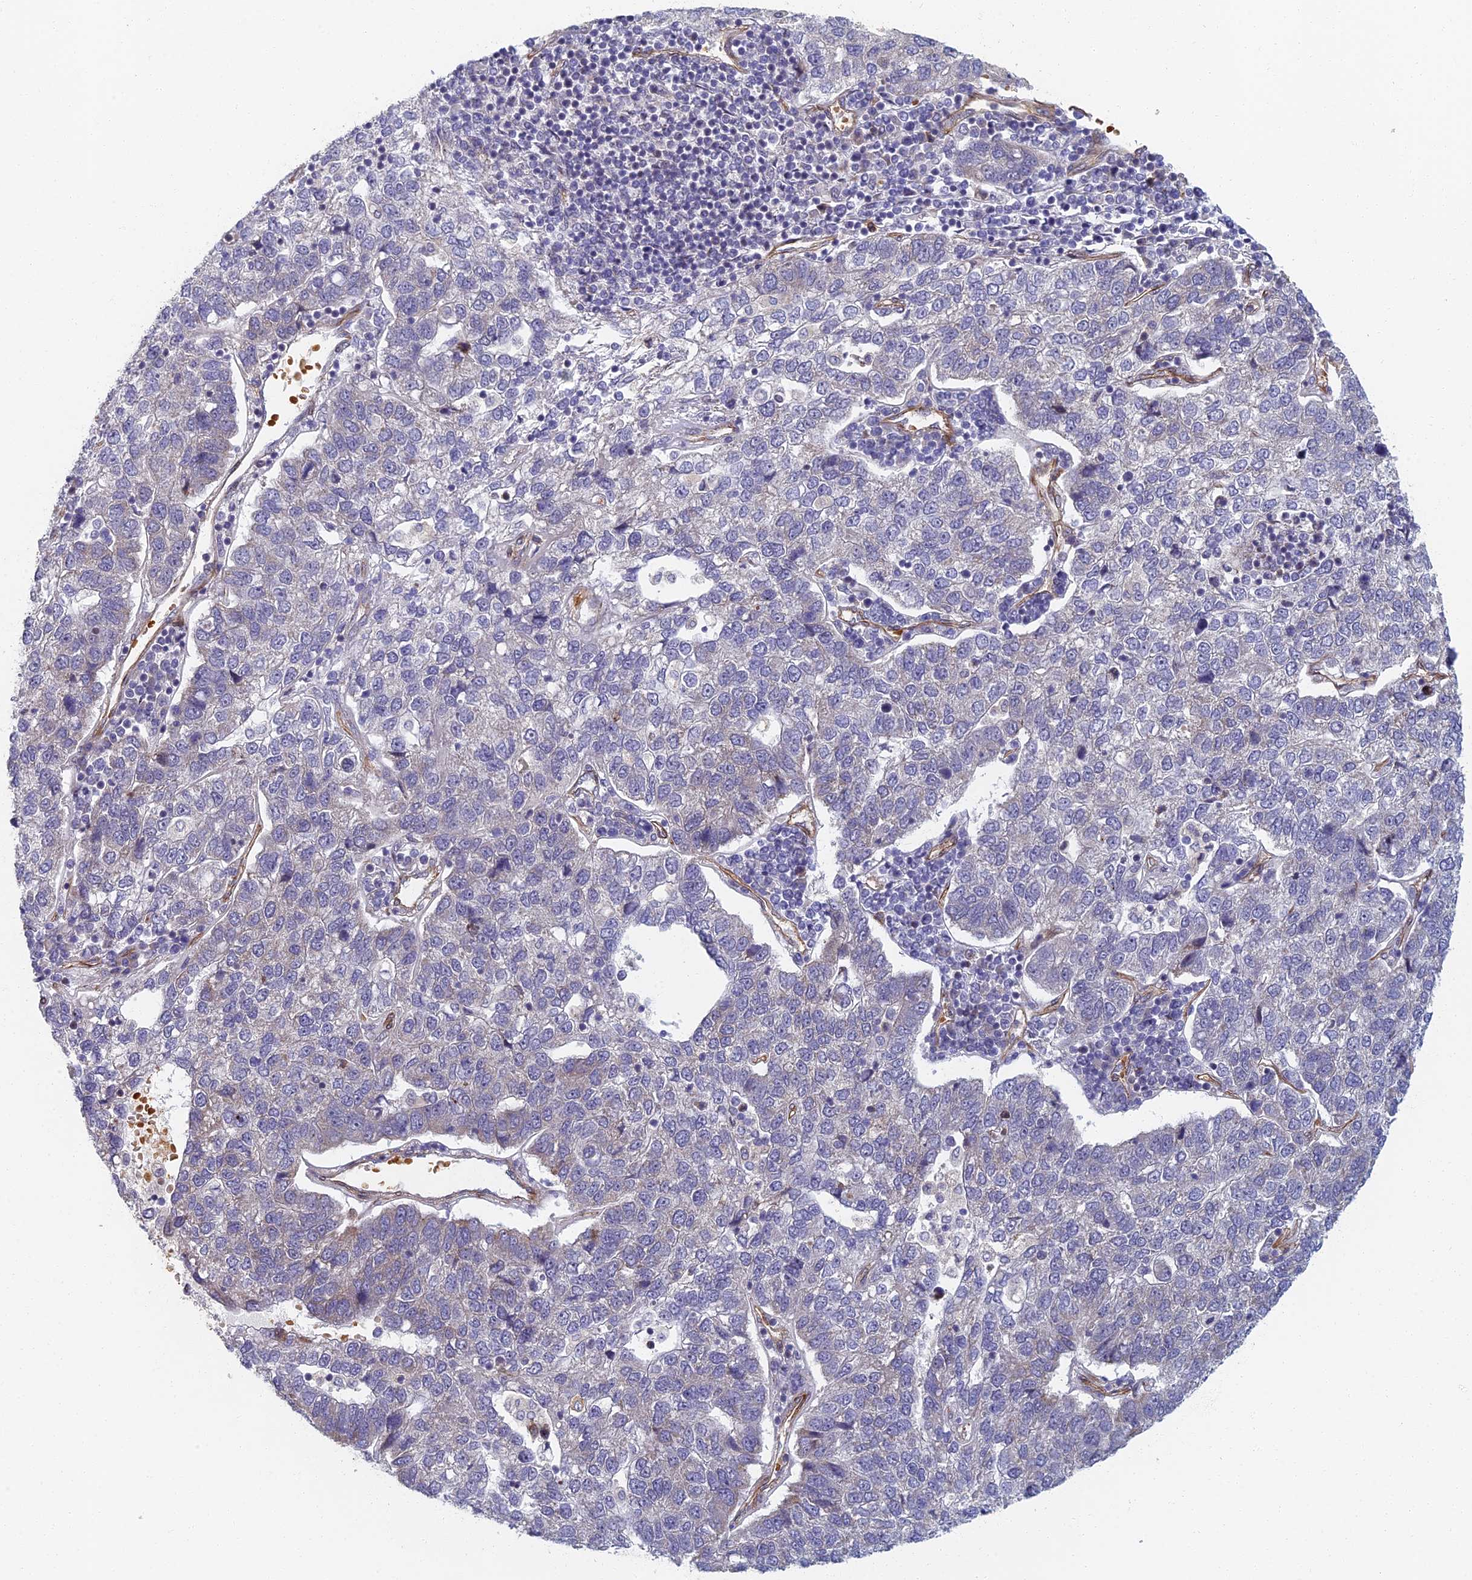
{"staining": {"intensity": "negative", "quantity": "none", "location": "none"}, "tissue": "pancreatic cancer", "cell_type": "Tumor cells", "image_type": "cancer", "snomed": [{"axis": "morphology", "description": "Adenocarcinoma, NOS"}, {"axis": "topography", "description": "Pancreas"}], "caption": "Immunohistochemistry (IHC) photomicrograph of pancreatic cancer (adenocarcinoma) stained for a protein (brown), which reveals no expression in tumor cells.", "gene": "ABCB10", "patient": {"sex": "female", "age": 61}}